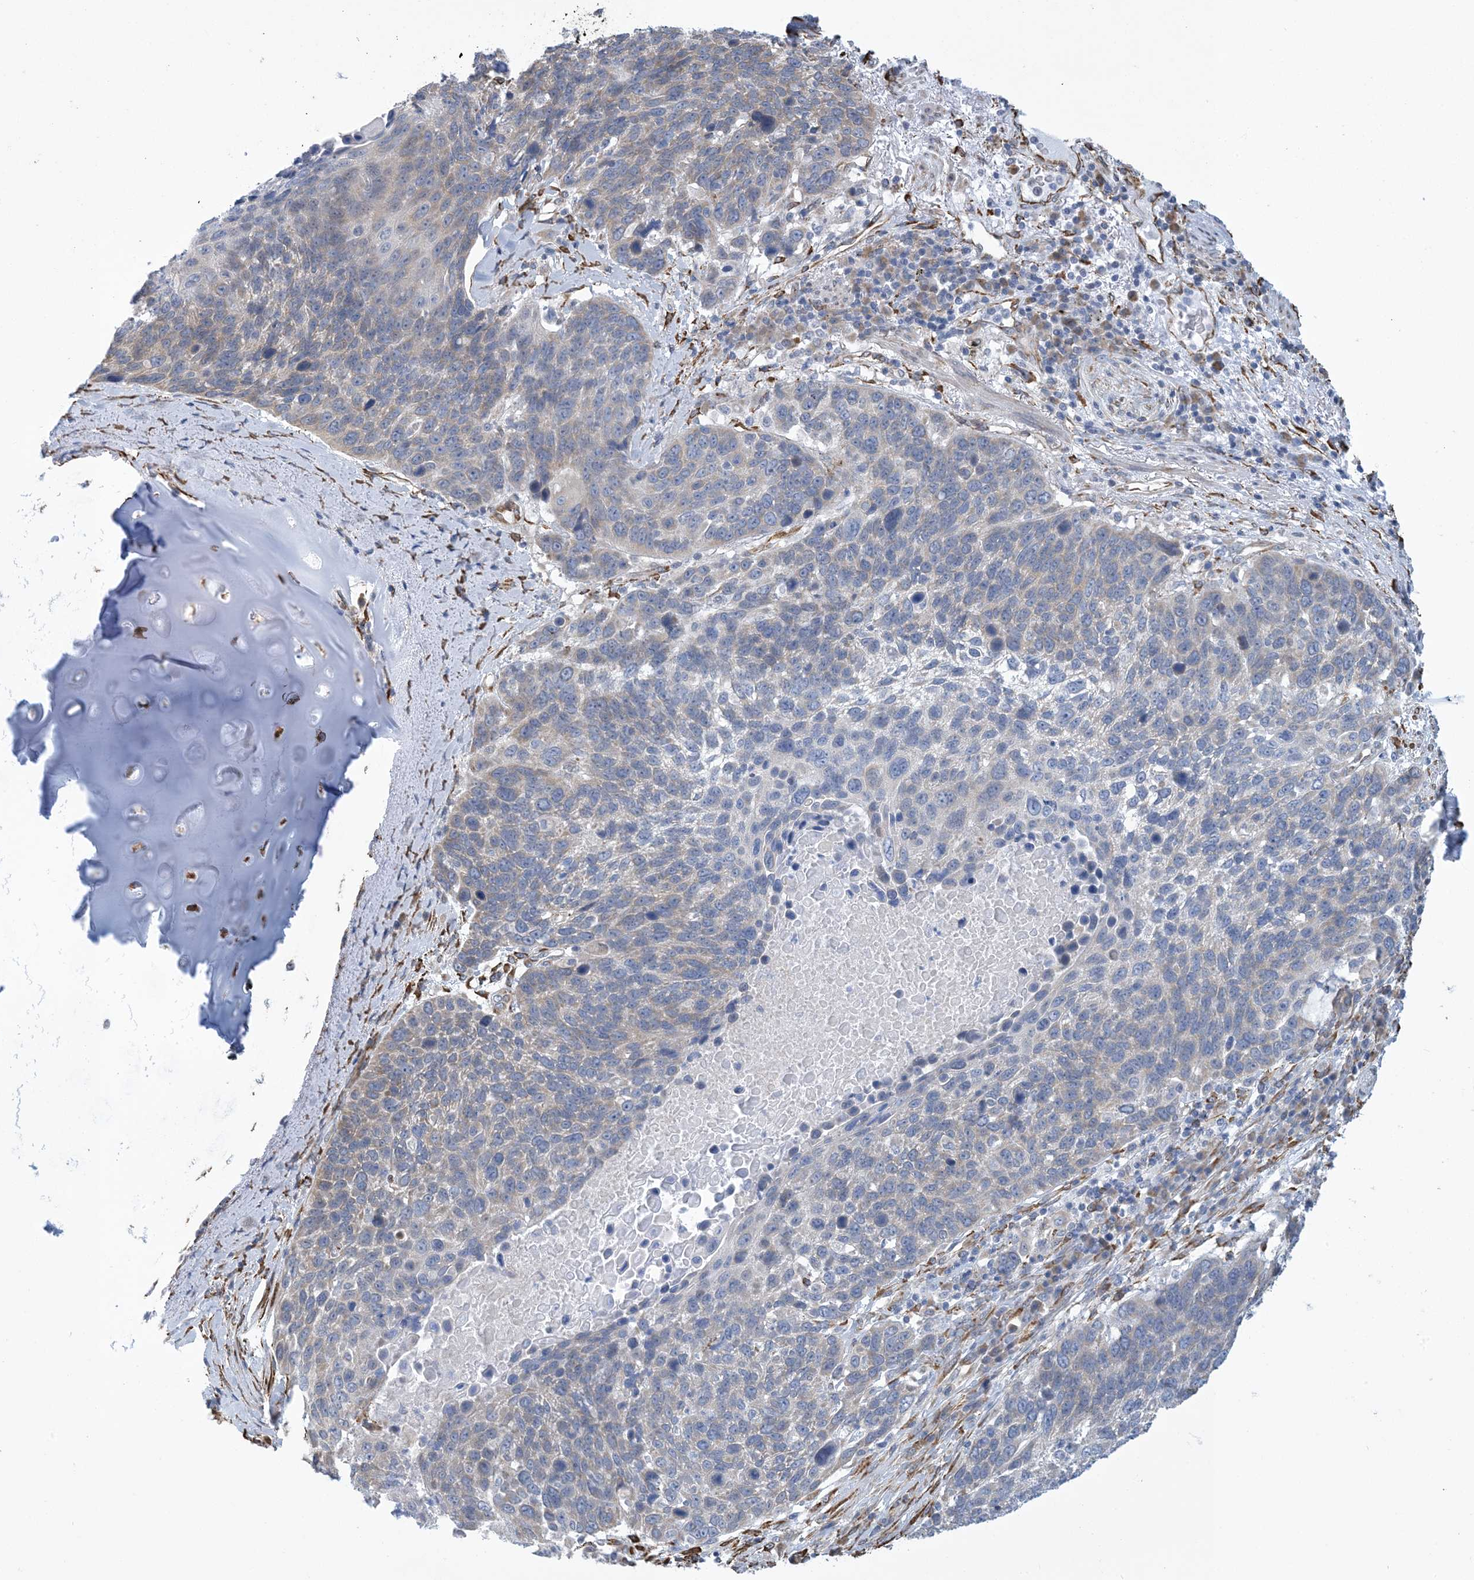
{"staining": {"intensity": "negative", "quantity": "none", "location": "none"}, "tissue": "lung cancer", "cell_type": "Tumor cells", "image_type": "cancer", "snomed": [{"axis": "morphology", "description": "Squamous cell carcinoma, NOS"}, {"axis": "topography", "description": "Lung"}], "caption": "Tumor cells are negative for brown protein staining in squamous cell carcinoma (lung). (DAB immunohistochemistry (IHC) visualized using brightfield microscopy, high magnification).", "gene": "CCDC14", "patient": {"sex": "male", "age": 66}}